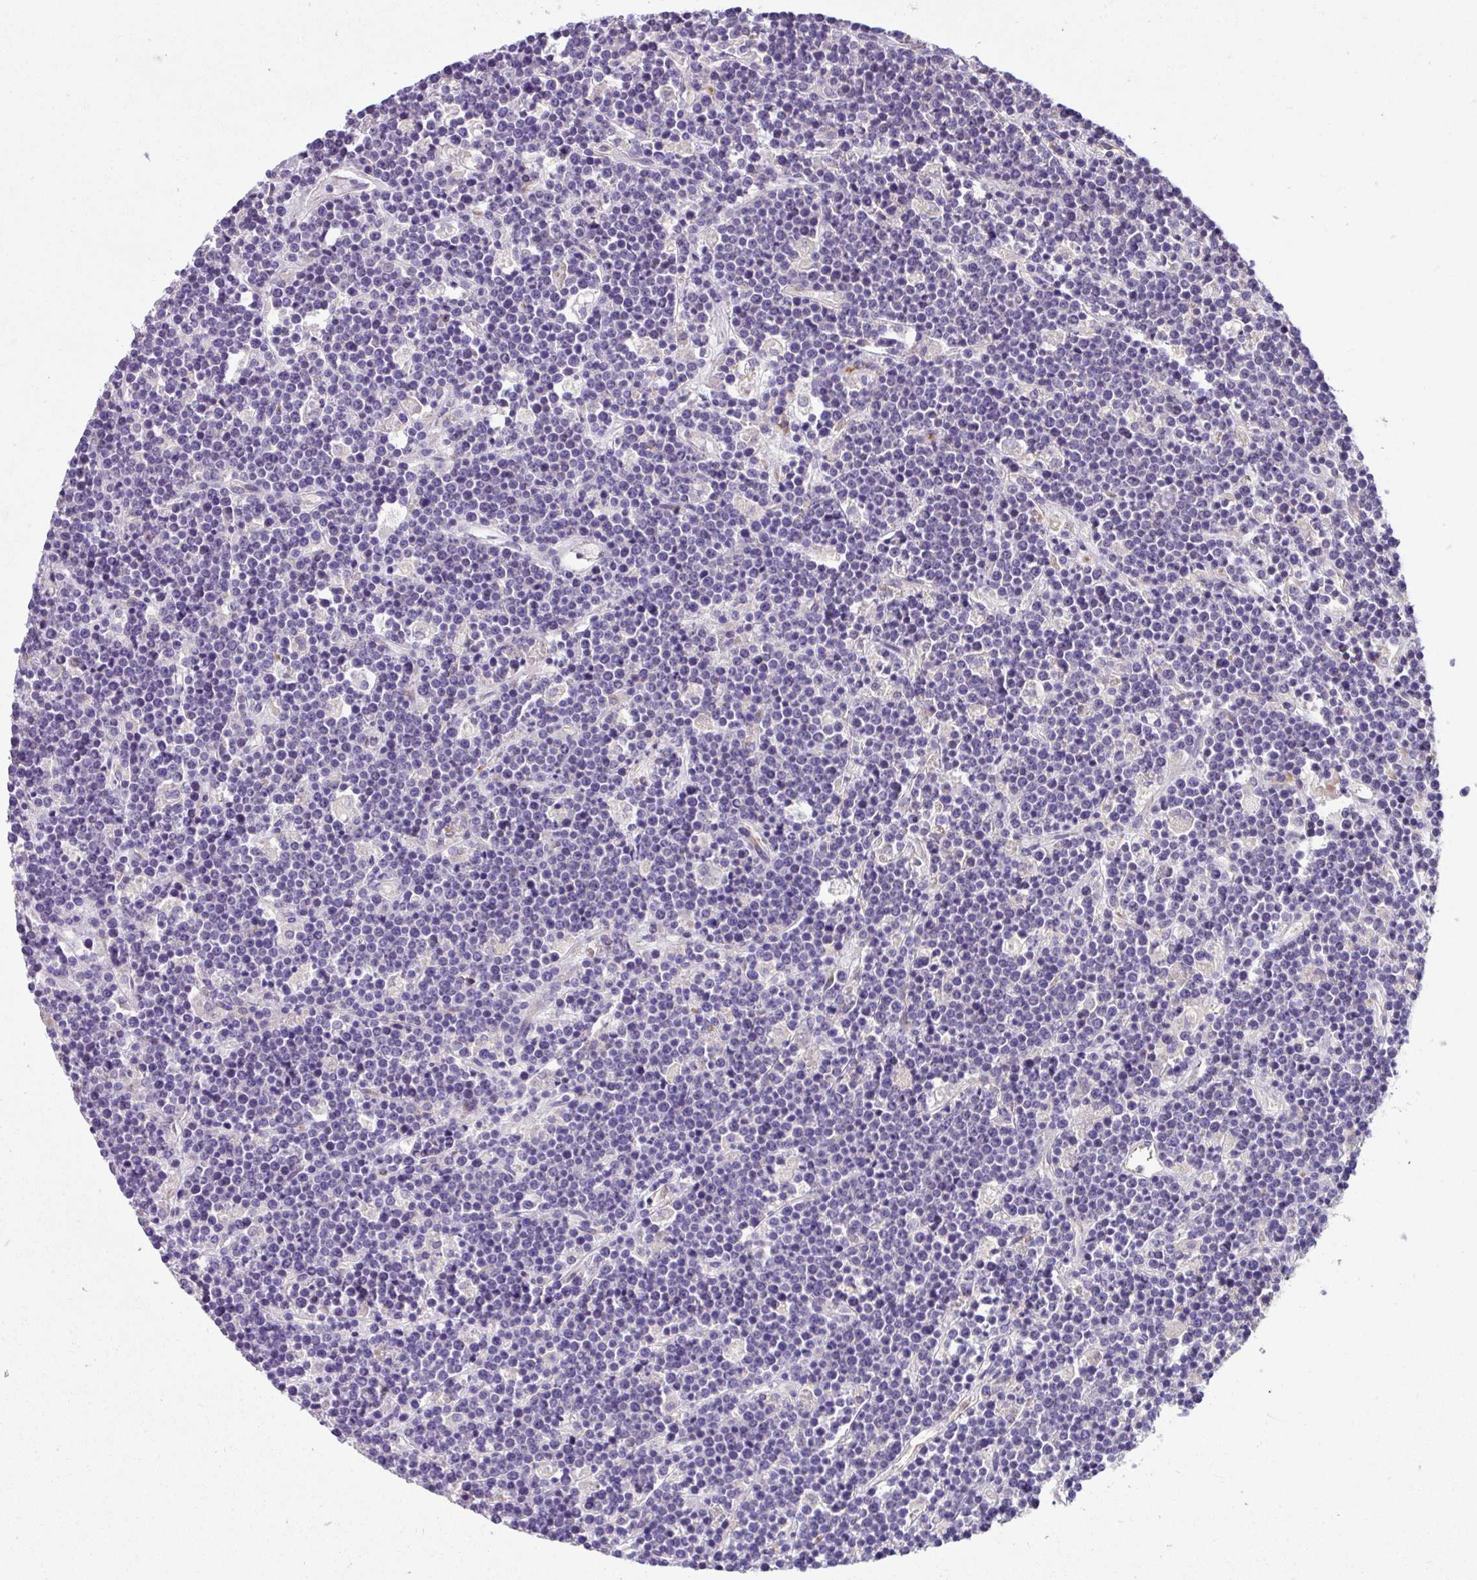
{"staining": {"intensity": "negative", "quantity": "none", "location": "none"}, "tissue": "lymphoma", "cell_type": "Tumor cells", "image_type": "cancer", "snomed": [{"axis": "morphology", "description": "Malignant lymphoma, non-Hodgkin's type, High grade"}, {"axis": "topography", "description": "Ovary"}], "caption": "Immunohistochemistry of human malignant lymphoma, non-Hodgkin's type (high-grade) reveals no expression in tumor cells. (DAB IHC visualized using brightfield microscopy, high magnification).", "gene": "CRISP3", "patient": {"sex": "female", "age": 56}}